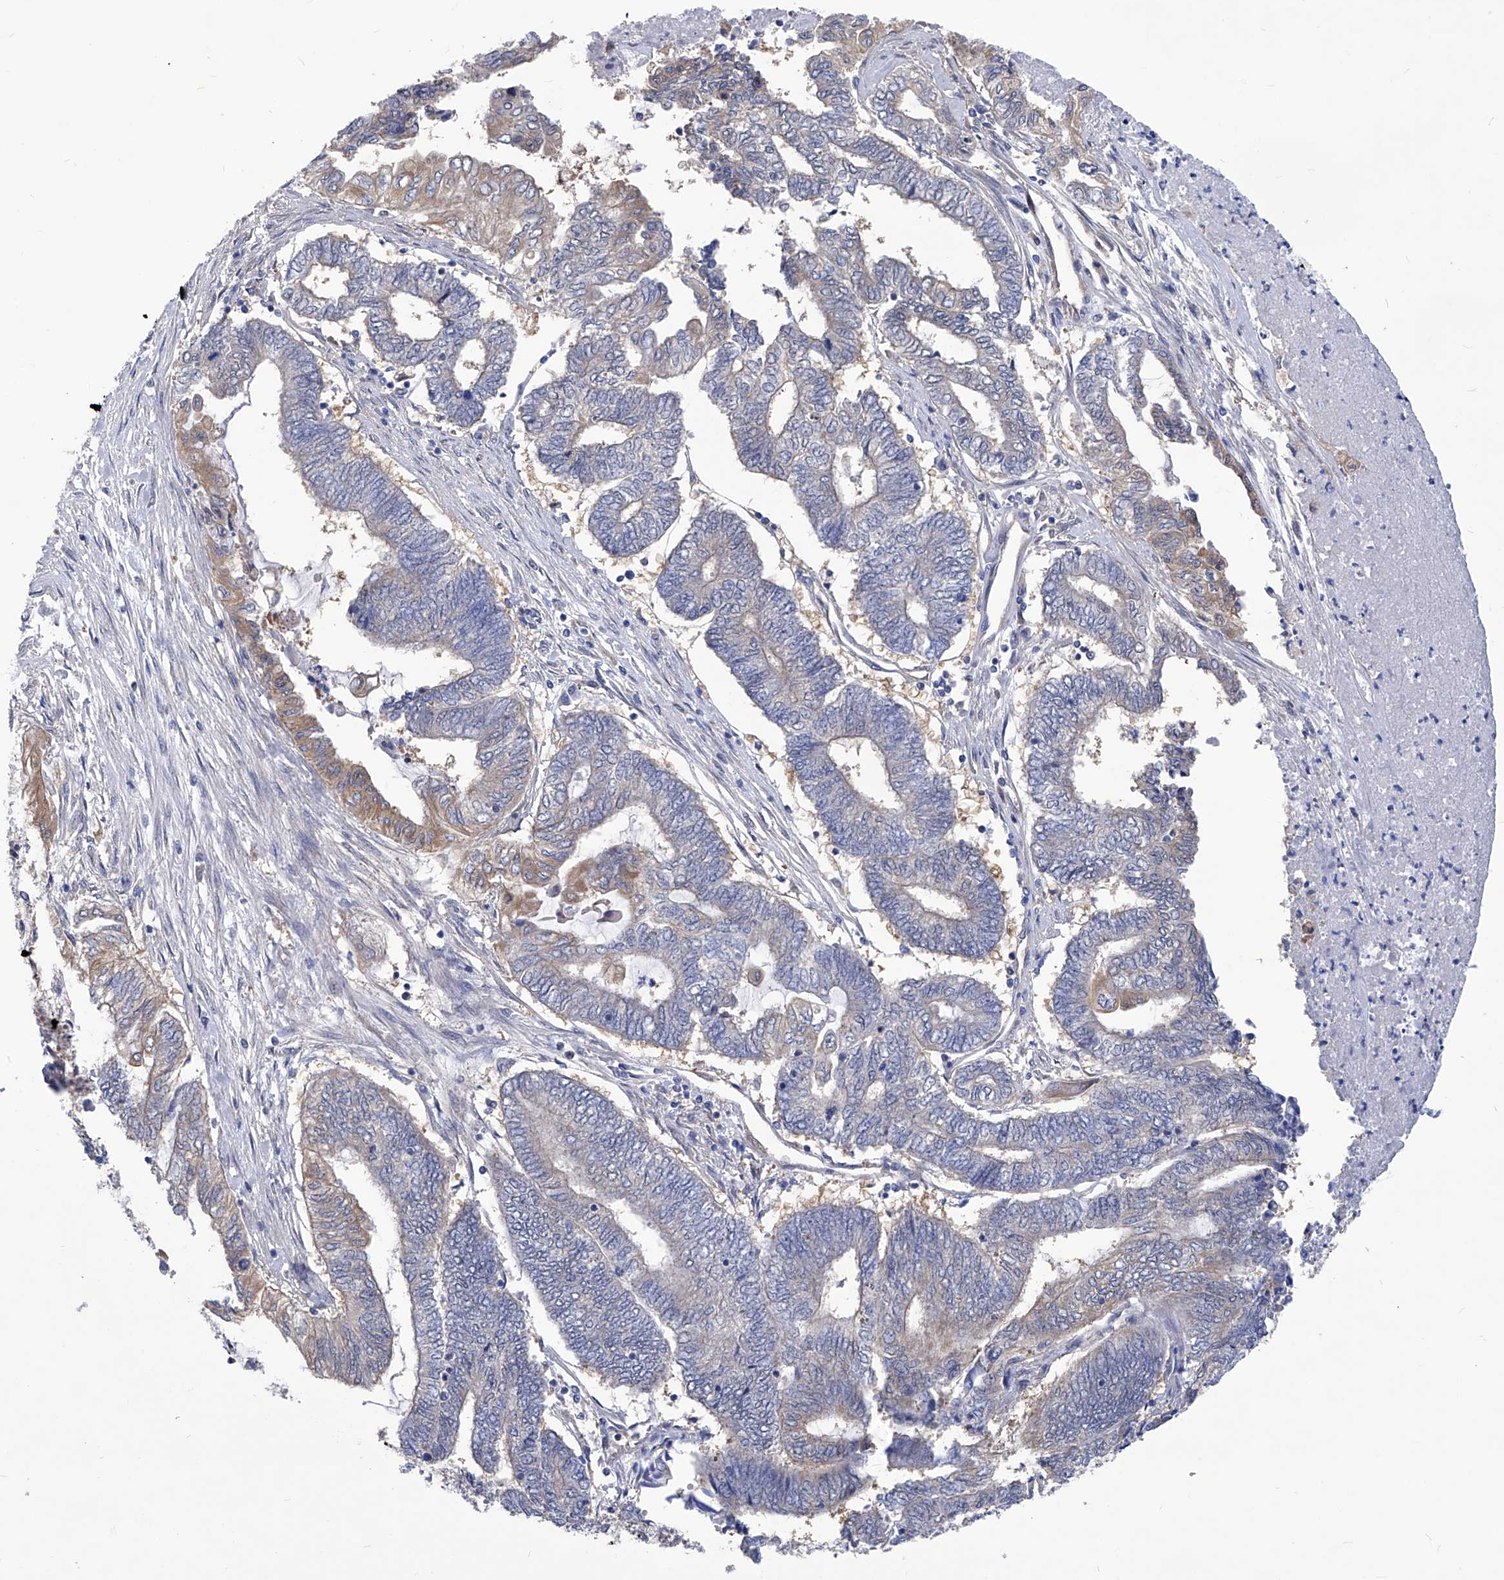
{"staining": {"intensity": "moderate", "quantity": "<25%", "location": "cytoplasmic/membranous"}, "tissue": "endometrial cancer", "cell_type": "Tumor cells", "image_type": "cancer", "snomed": [{"axis": "morphology", "description": "Adenocarcinoma, NOS"}, {"axis": "topography", "description": "Uterus"}, {"axis": "topography", "description": "Endometrium"}], "caption": "A low amount of moderate cytoplasmic/membranous staining is seen in approximately <25% of tumor cells in endometrial cancer (adenocarcinoma) tissue.", "gene": "XPNPEP1", "patient": {"sex": "female", "age": 70}}